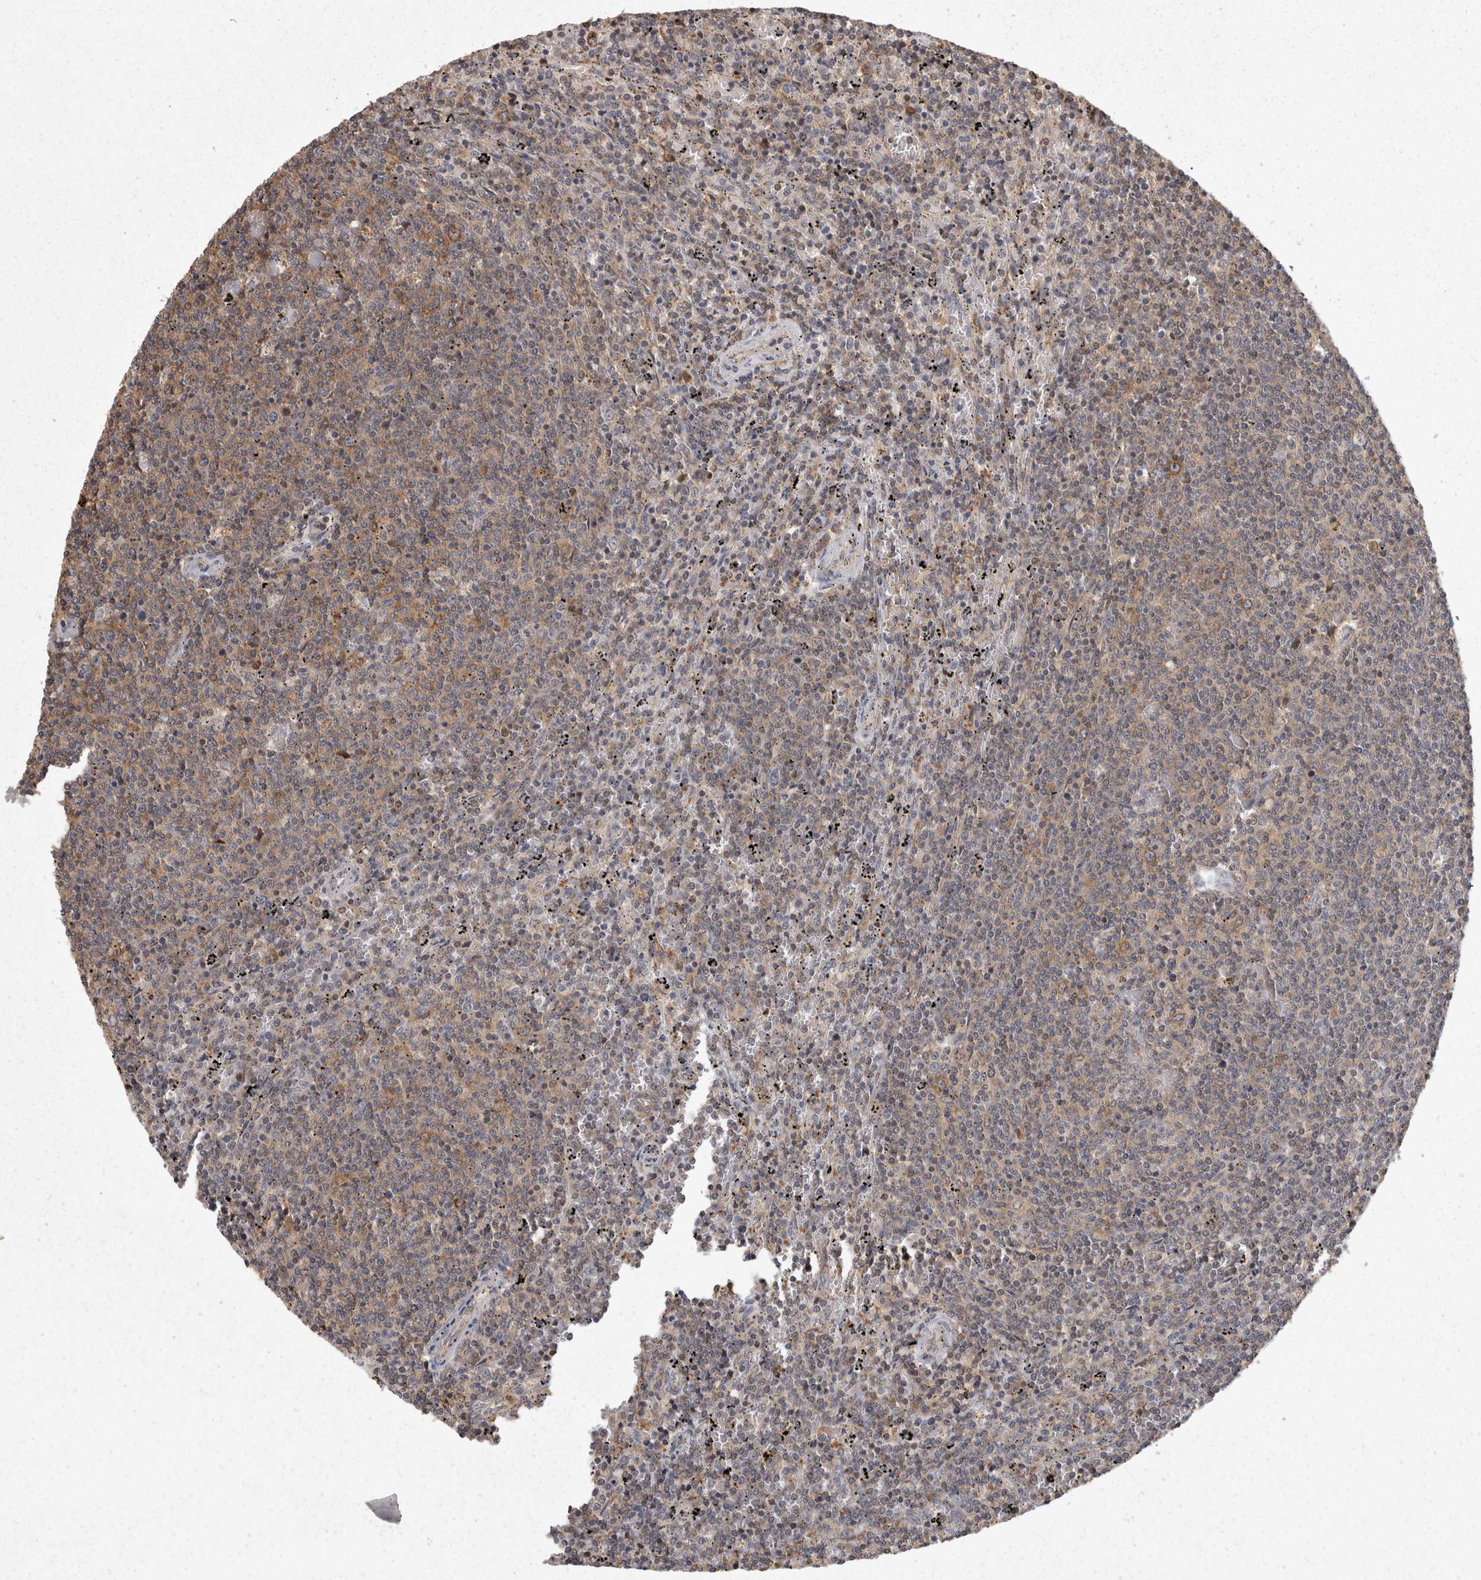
{"staining": {"intensity": "weak", "quantity": "25%-75%", "location": "cytoplasmic/membranous"}, "tissue": "lymphoma", "cell_type": "Tumor cells", "image_type": "cancer", "snomed": [{"axis": "morphology", "description": "Malignant lymphoma, non-Hodgkin's type, Low grade"}, {"axis": "topography", "description": "Spleen"}], "caption": "This histopathology image exhibits immunohistochemistry staining of low-grade malignant lymphoma, non-Hodgkin's type, with low weak cytoplasmic/membranous expression in about 25%-75% of tumor cells.", "gene": "ACAT2", "patient": {"sex": "female", "age": 50}}